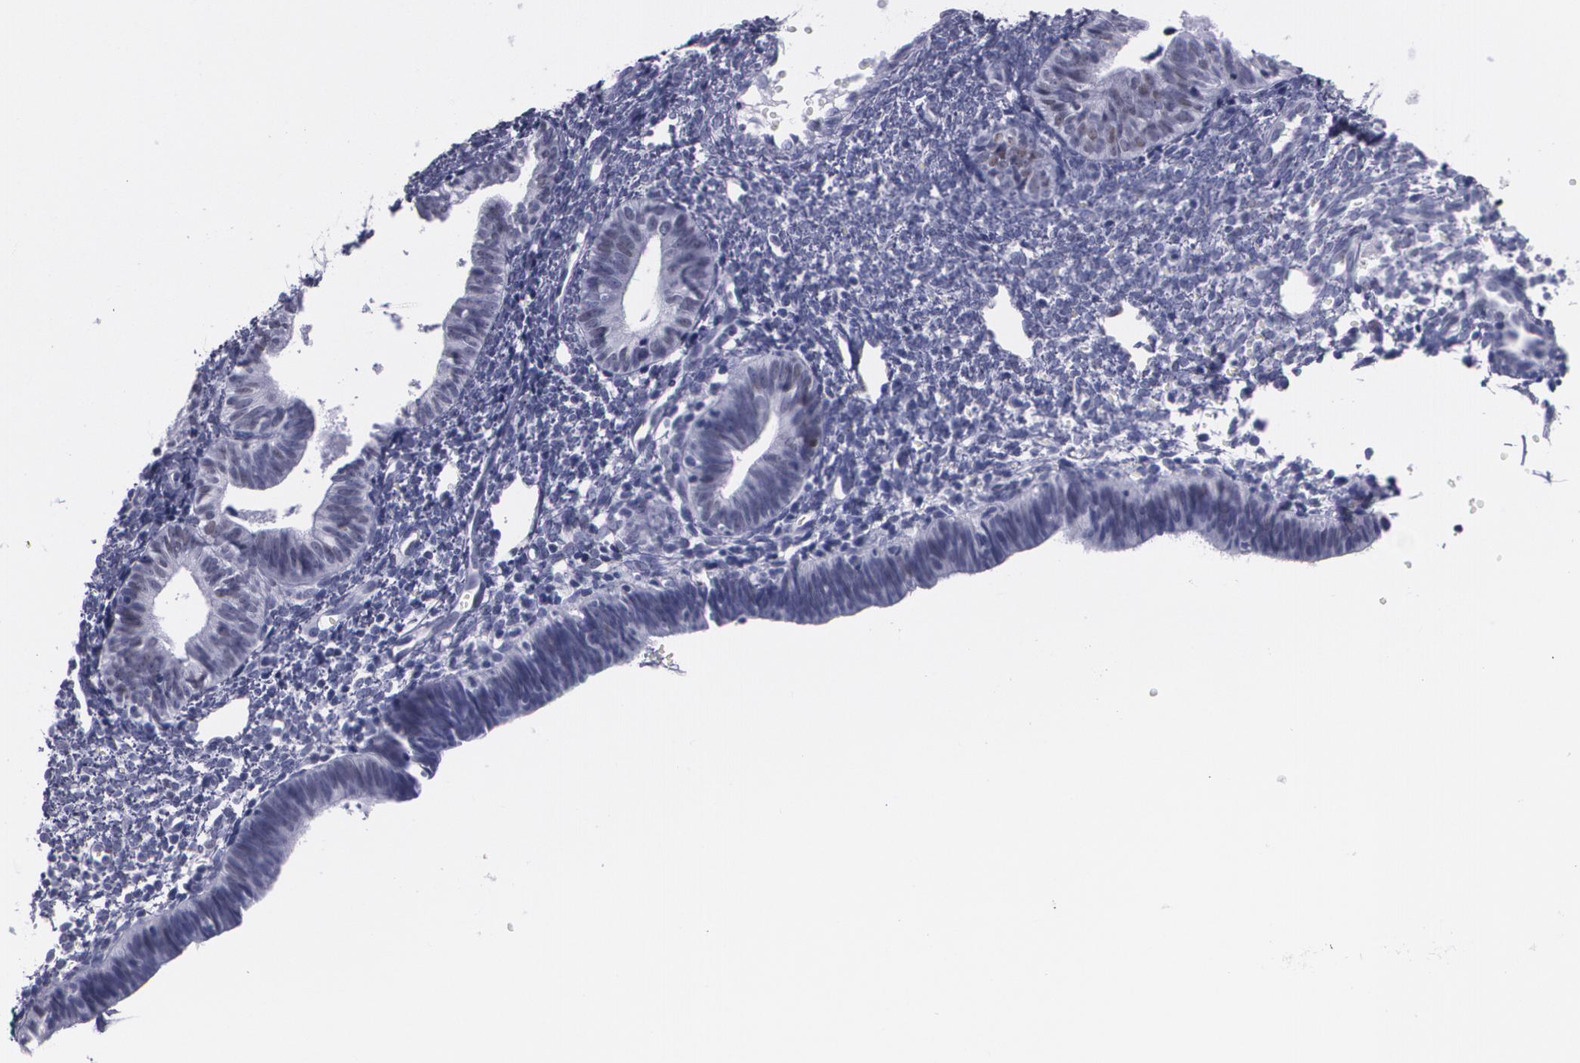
{"staining": {"intensity": "negative", "quantity": "none", "location": "none"}, "tissue": "endometrium", "cell_type": "Cells in endometrial stroma", "image_type": "normal", "snomed": [{"axis": "morphology", "description": "Normal tissue, NOS"}, {"axis": "topography", "description": "Endometrium"}], "caption": "Human endometrium stained for a protein using IHC shows no expression in cells in endometrial stroma.", "gene": "TP53", "patient": {"sex": "female", "age": 61}}